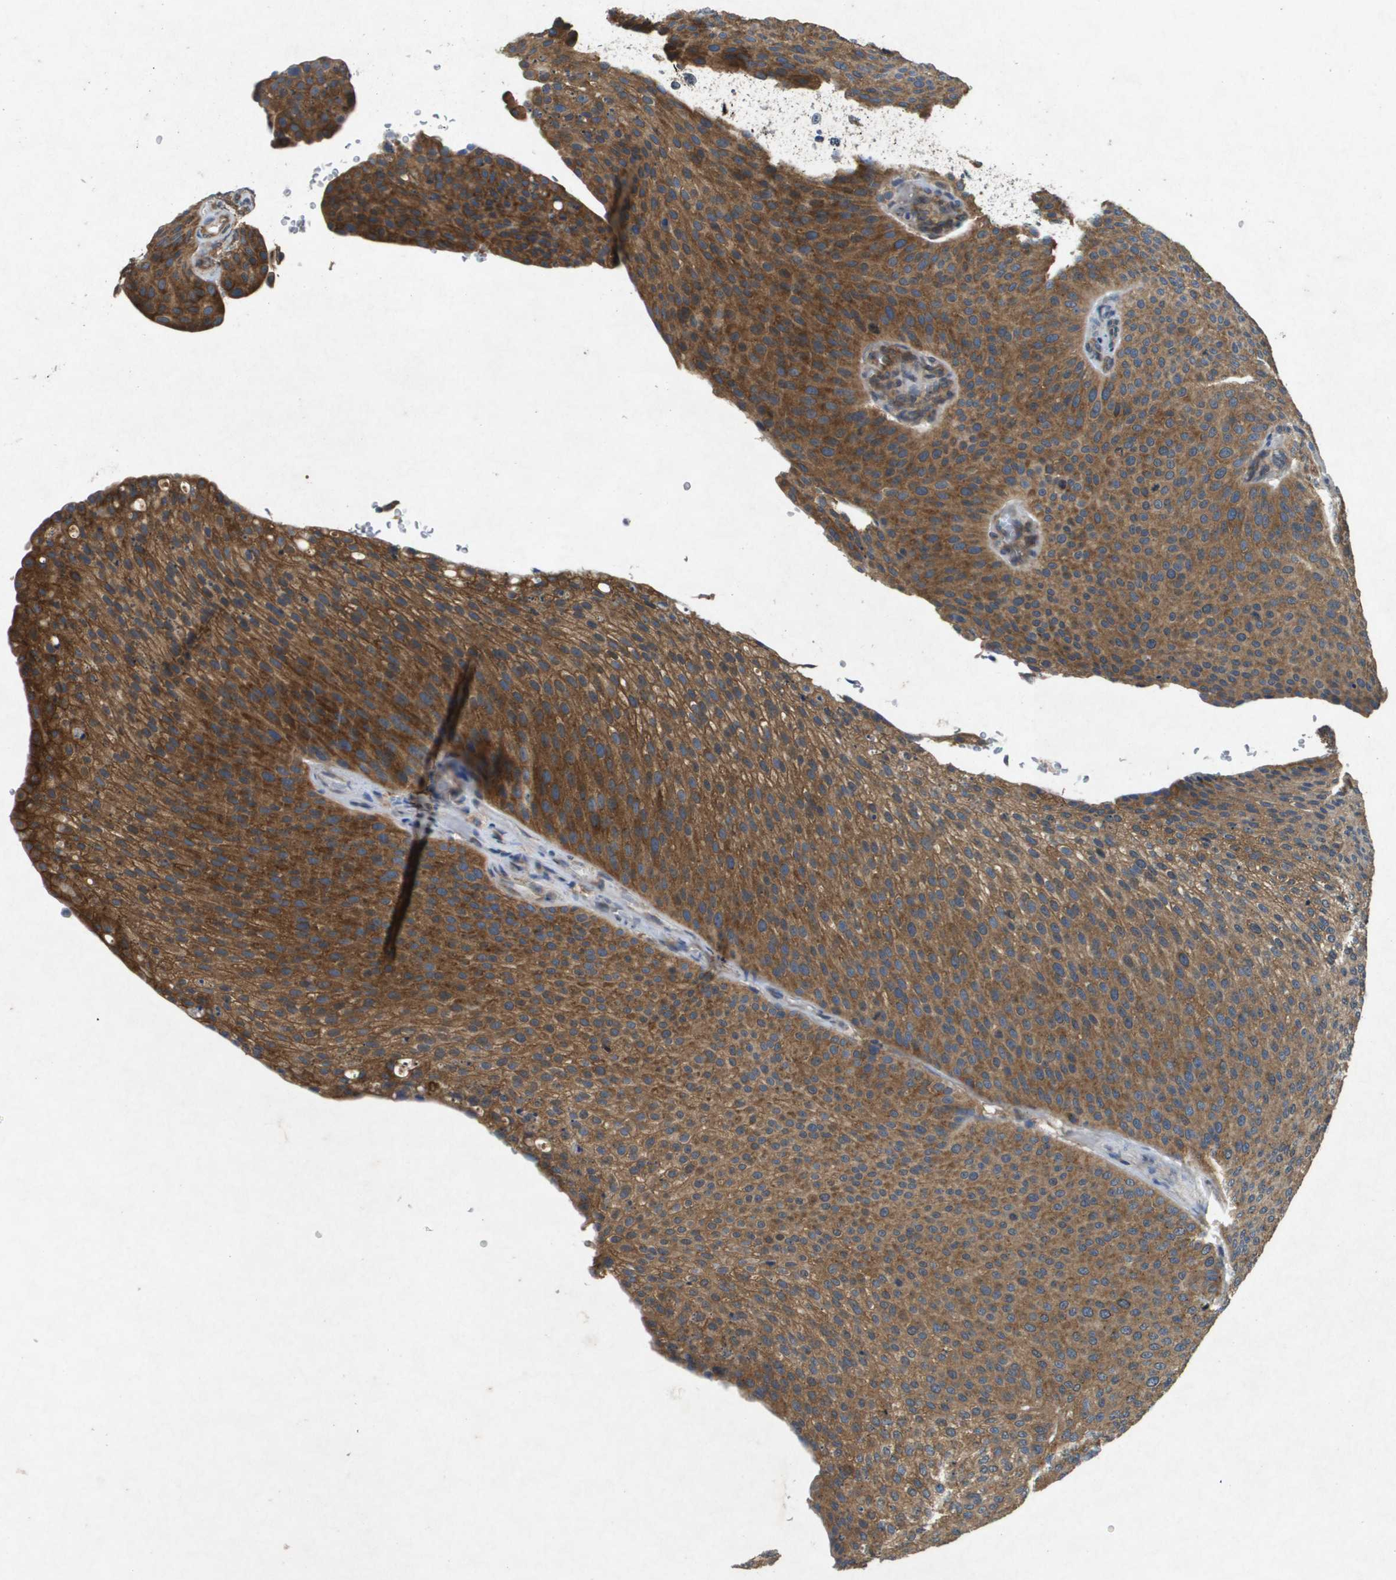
{"staining": {"intensity": "moderate", "quantity": ">75%", "location": "cytoplasmic/membranous"}, "tissue": "urothelial cancer", "cell_type": "Tumor cells", "image_type": "cancer", "snomed": [{"axis": "morphology", "description": "Urothelial carcinoma, Low grade"}, {"axis": "topography", "description": "Smooth muscle"}, {"axis": "topography", "description": "Urinary bladder"}], "caption": "Human low-grade urothelial carcinoma stained with a brown dye demonstrates moderate cytoplasmic/membranous positive positivity in approximately >75% of tumor cells.", "gene": "PTPRT", "patient": {"sex": "male", "age": 60}}